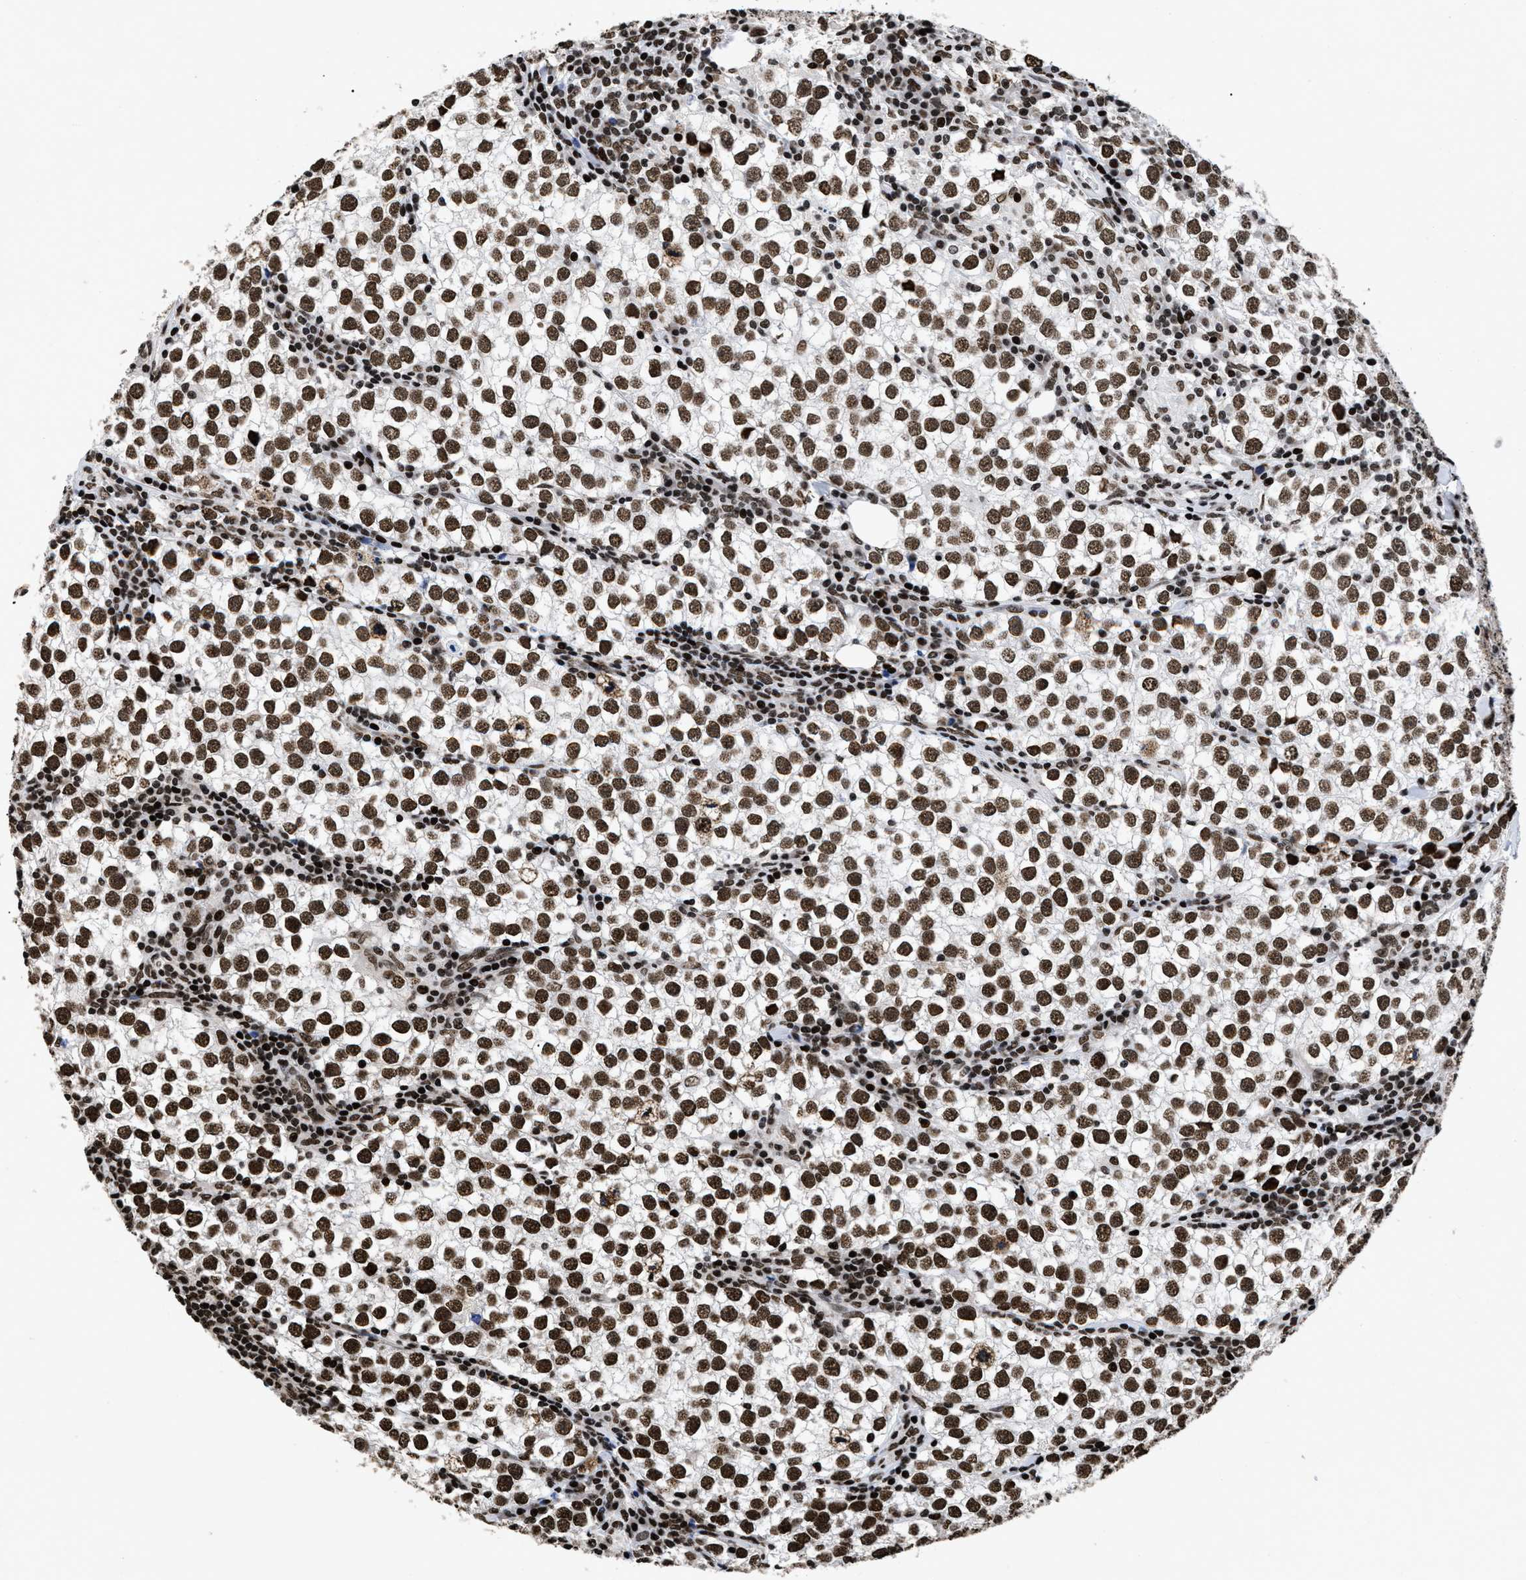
{"staining": {"intensity": "strong", "quantity": ">75%", "location": "nuclear"}, "tissue": "testis cancer", "cell_type": "Tumor cells", "image_type": "cancer", "snomed": [{"axis": "morphology", "description": "Seminoma, NOS"}, {"axis": "morphology", "description": "Carcinoma, Embryonal, NOS"}, {"axis": "topography", "description": "Testis"}], "caption": "DAB (3,3'-diaminobenzidine) immunohistochemical staining of human testis cancer (seminoma) reveals strong nuclear protein positivity in approximately >75% of tumor cells.", "gene": "CALHM3", "patient": {"sex": "male", "age": 36}}